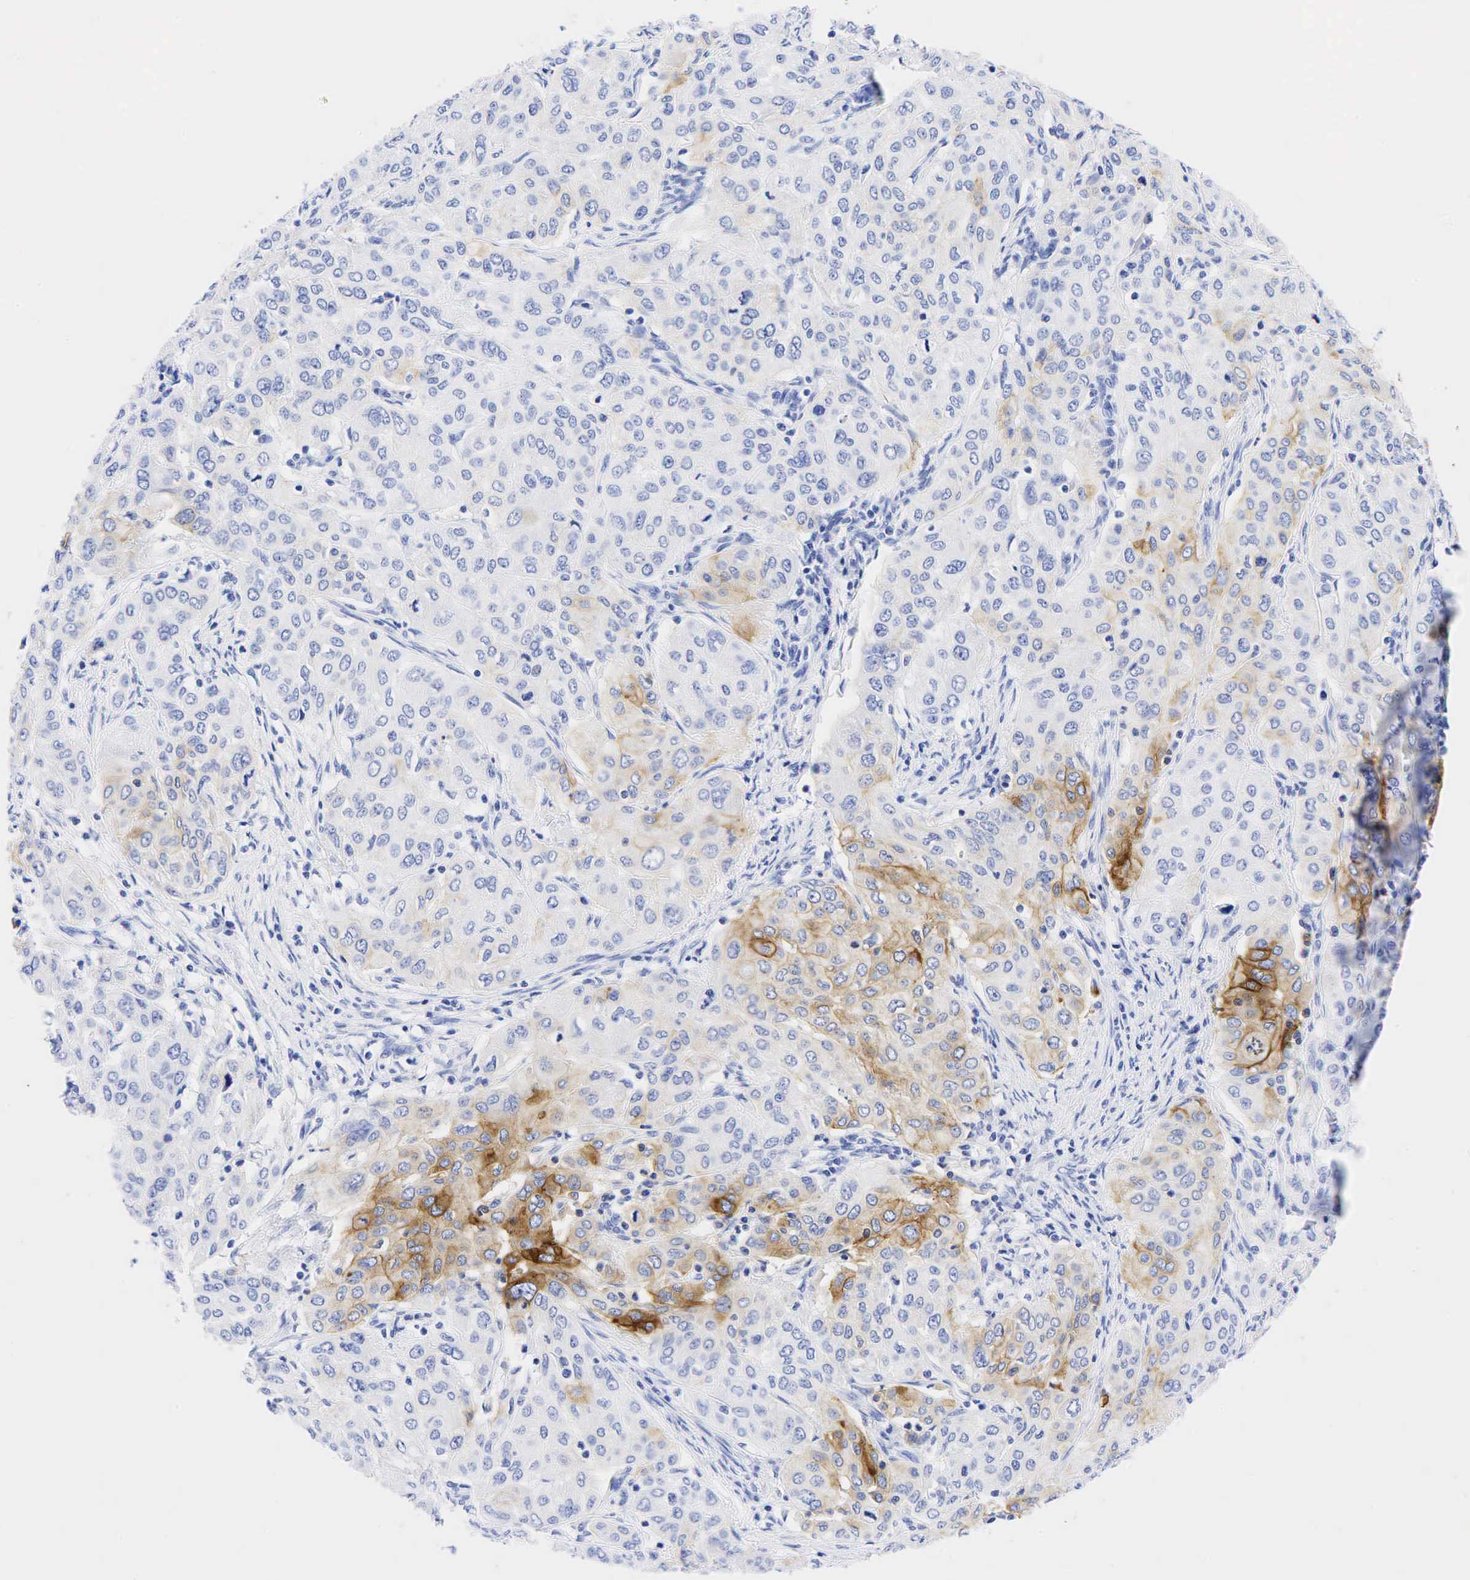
{"staining": {"intensity": "moderate", "quantity": "<25%", "location": "cytoplasmic/membranous"}, "tissue": "cervical cancer", "cell_type": "Tumor cells", "image_type": "cancer", "snomed": [{"axis": "morphology", "description": "Squamous cell carcinoma, NOS"}, {"axis": "topography", "description": "Cervix"}], "caption": "IHC micrograph of neoplastic tissue: cervical squamous cell carcinoma stained using immunohistochemistry (IHC) displays low levels of moderate protein expression localized specifically in the cytoplasmic/membranous of tumor cells, appearing as a cytoplasmic/membranous brown color.", "gene": "CEACAM5", "patient": {"sex": "female", "age": 38}}